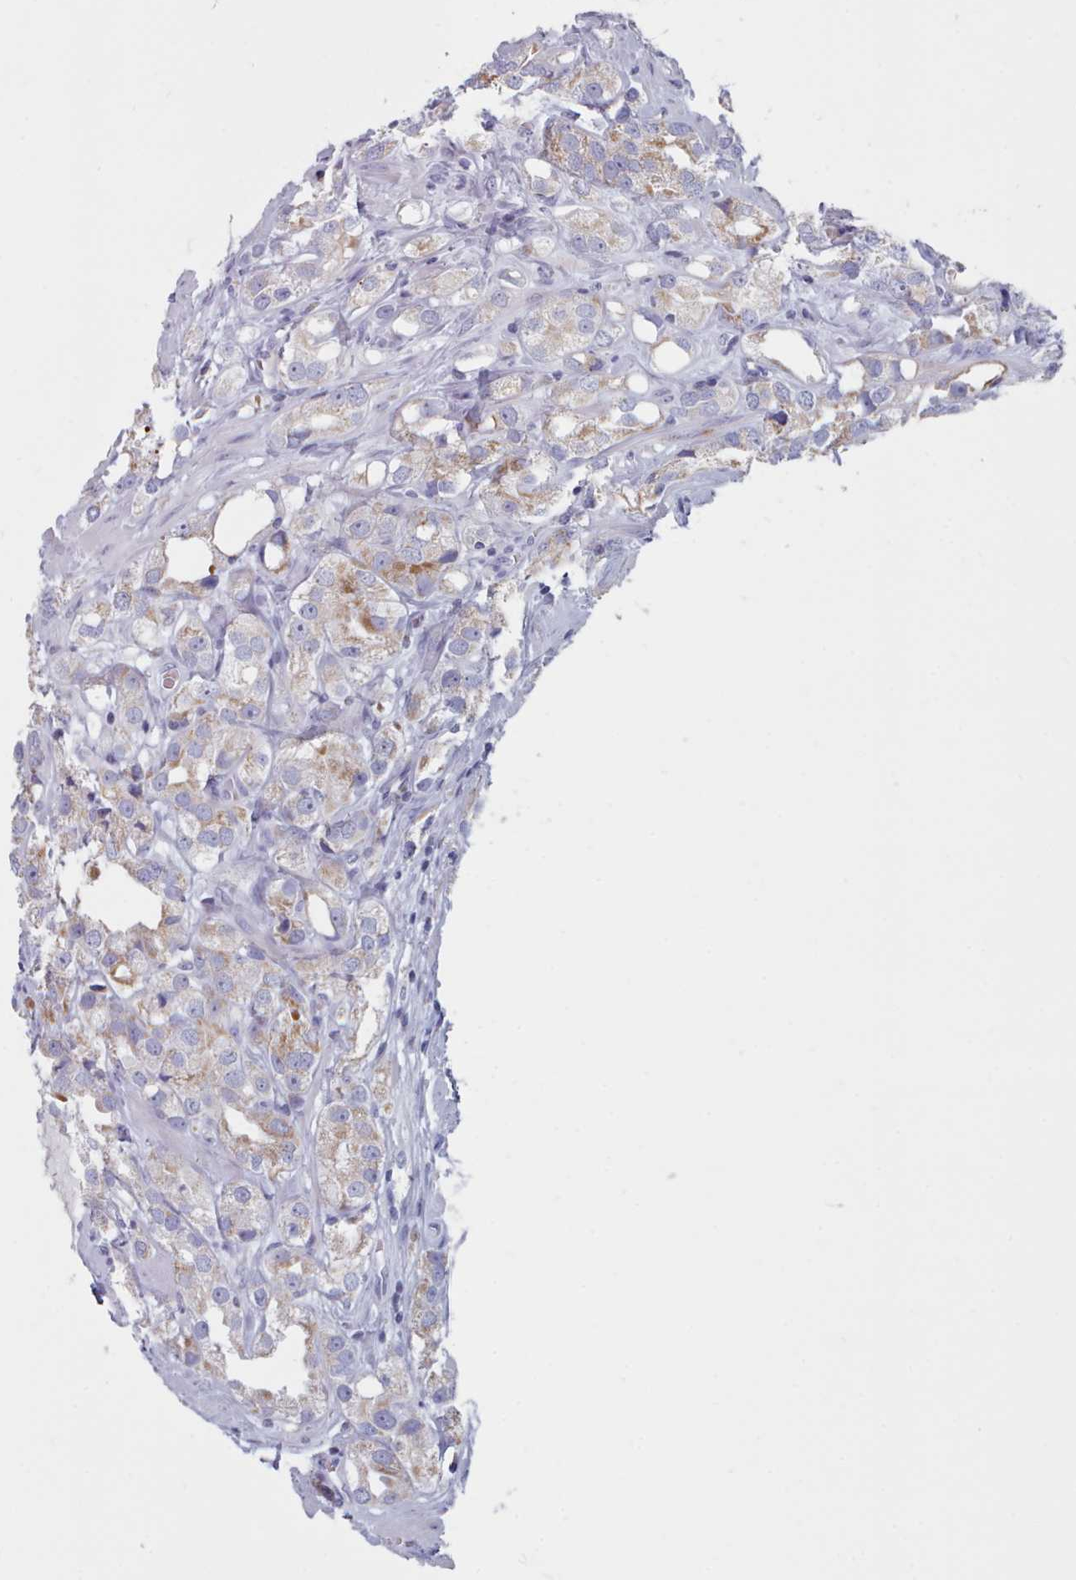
{"staining": {"intensity": "moderate", "quantity": "25%-75%", "location": "cytoplasmic/membranous"}, "tissue": "prostate cancer", "cell_type": "Tumor cells", "image_type": "cancer", "snomed": [{"axis": "morphology", "description": "Adenocarcinoma, NOS"}, {"axis": "topography", "description": "Prostate"}], "caption": "A brown stain highlights moderate cytoplasmic/membranous expression of a protein in prostate cancer (adenocarcinoma) tumor cells.", "gene": "FAM170B", "patient": {"sex": "male", "age": 79}}